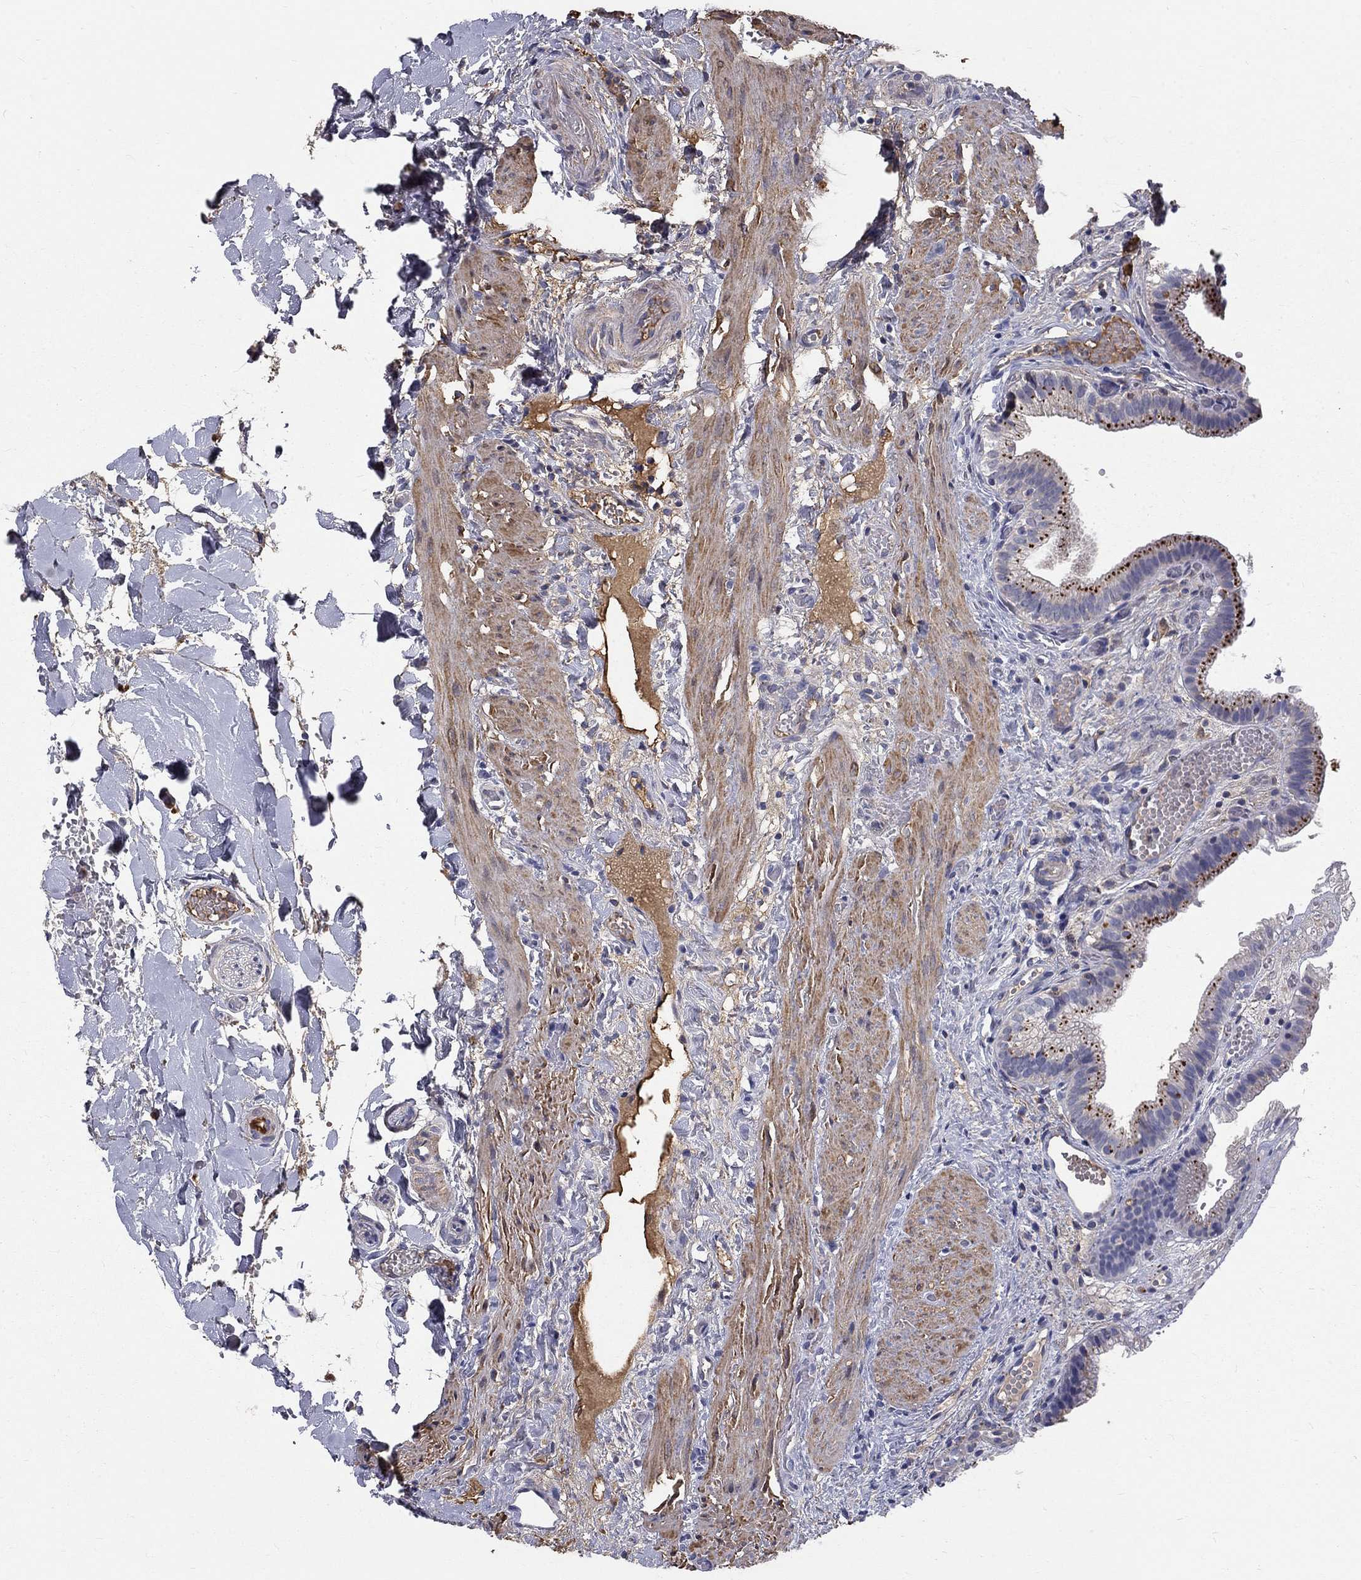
{"staining": {"intensity": "strong", "quantity": "25%-75%", "location": "cytoplasmic/membranous"}, "tissue": "gallbladder", "cell_type": "Glandular cells", "image_type": "normal", "snomed": [{"axis": "morphology", "description": "Normal tissue, NOS"}, {"axis": "topography", "description": "Gallbladder"}], "caption": "A high-resolution photomicrograph shows immunohistochemistry staining of normal gallbladder, which demonstrates strong cytoplasmic/membranous expression in about 25%-75% of glandular cells. Using DAB (3,3'-diaminobenzidine) (brown) and hematoxylin (blue) stains, captured at high magnification using brightfield microscopy.", "gene": "EPDR1", "patient": {"sex": "female", "age": 24}}